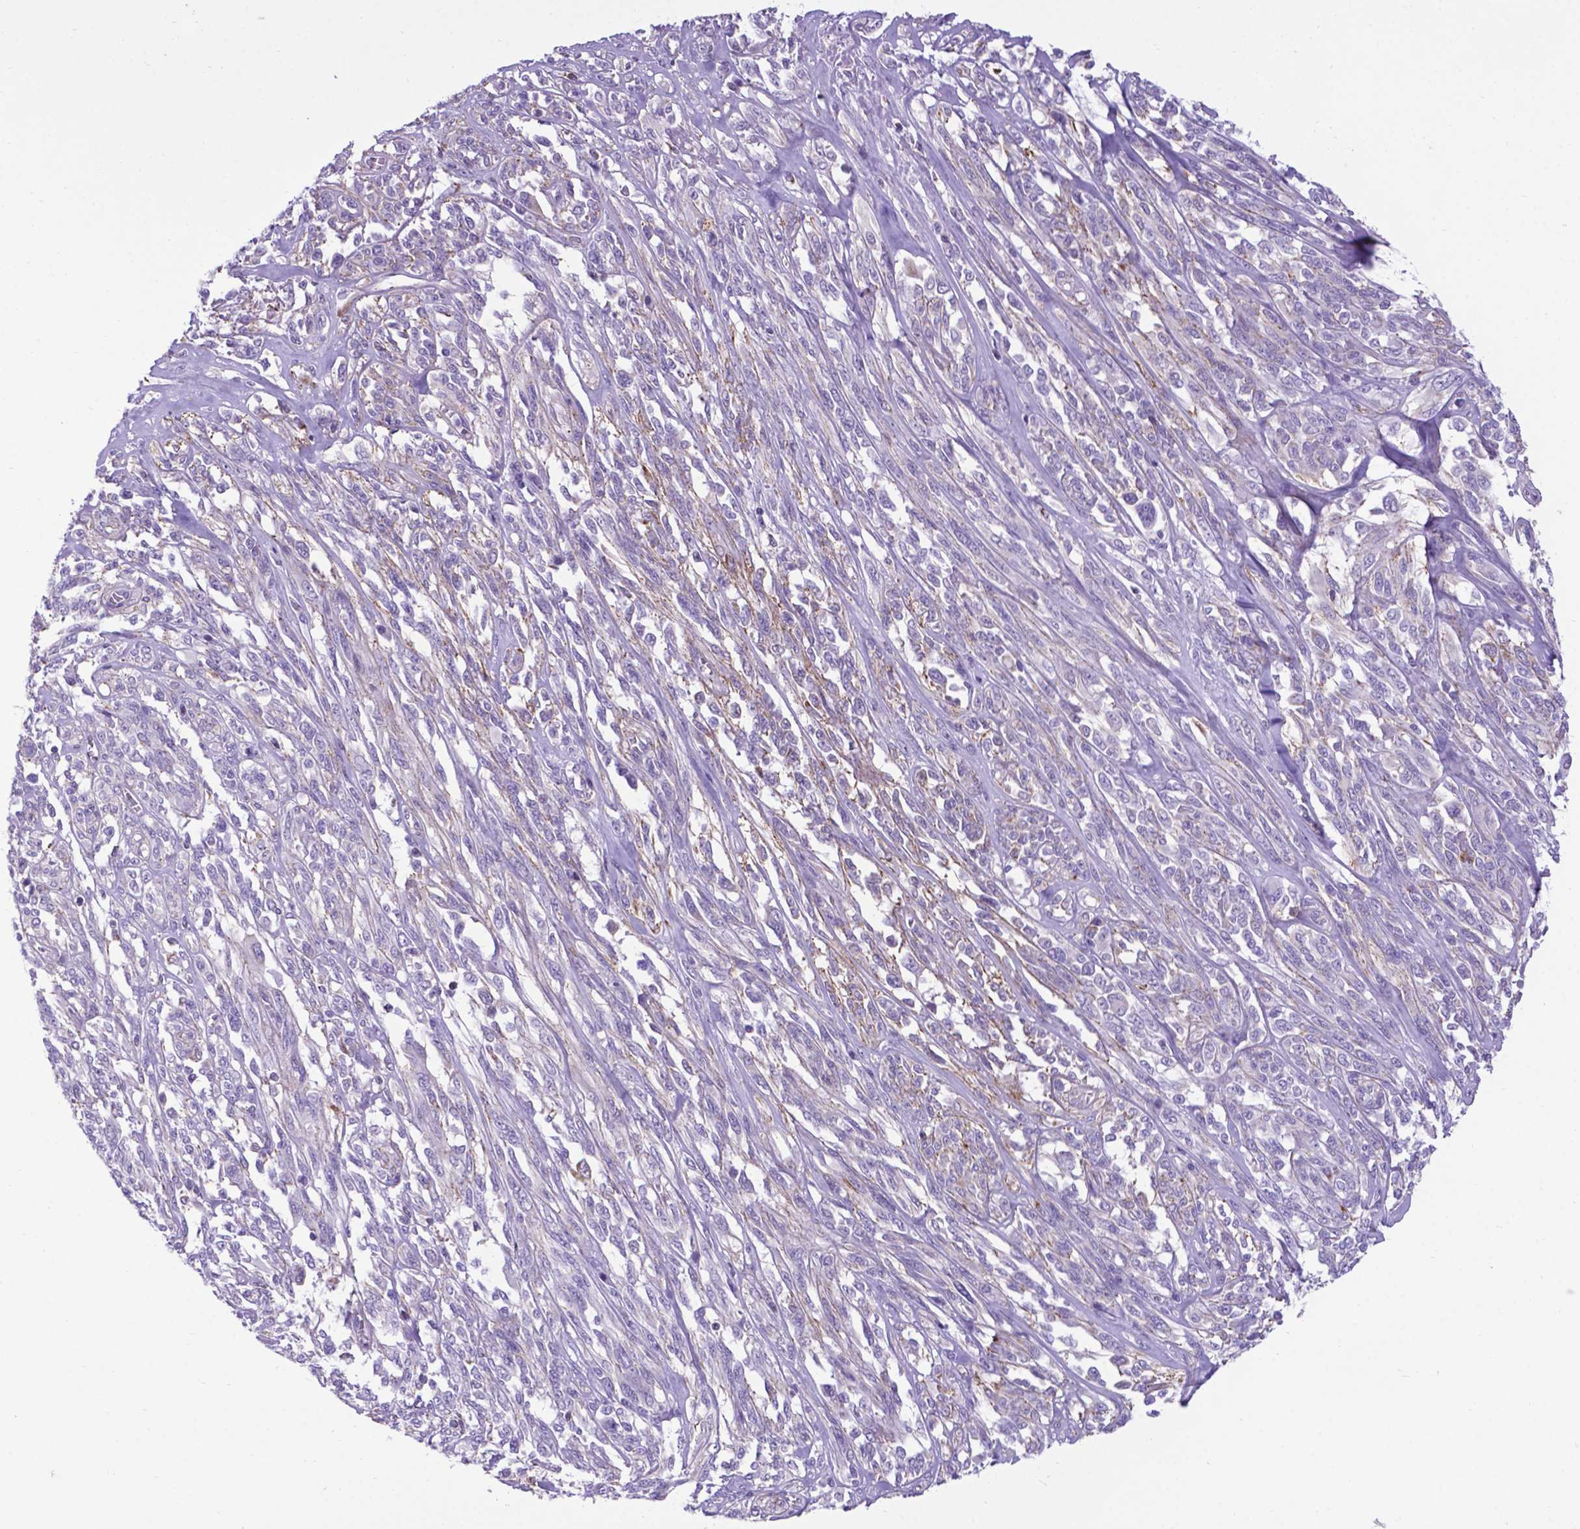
{"staining": {"intensity": "negative", "quantity": "none", "location": "none"}, "tissue": "melanoma", "cell_type": "Tumor cells", "image_type": "cancer", "snomed": [{"axis": "morphology", "description": "Malignant melanoma, NOS"}, {"axis": "topography", "description": "Skin"}], "caption": "Immunohistochemistry (IHC) micrograph of neoplastic tissue: human melanoma stained with DAB shows no significant protein expression in tumor cells.", "gene": "POU3F3", "patient": {"sex": "female", "age": 91}}